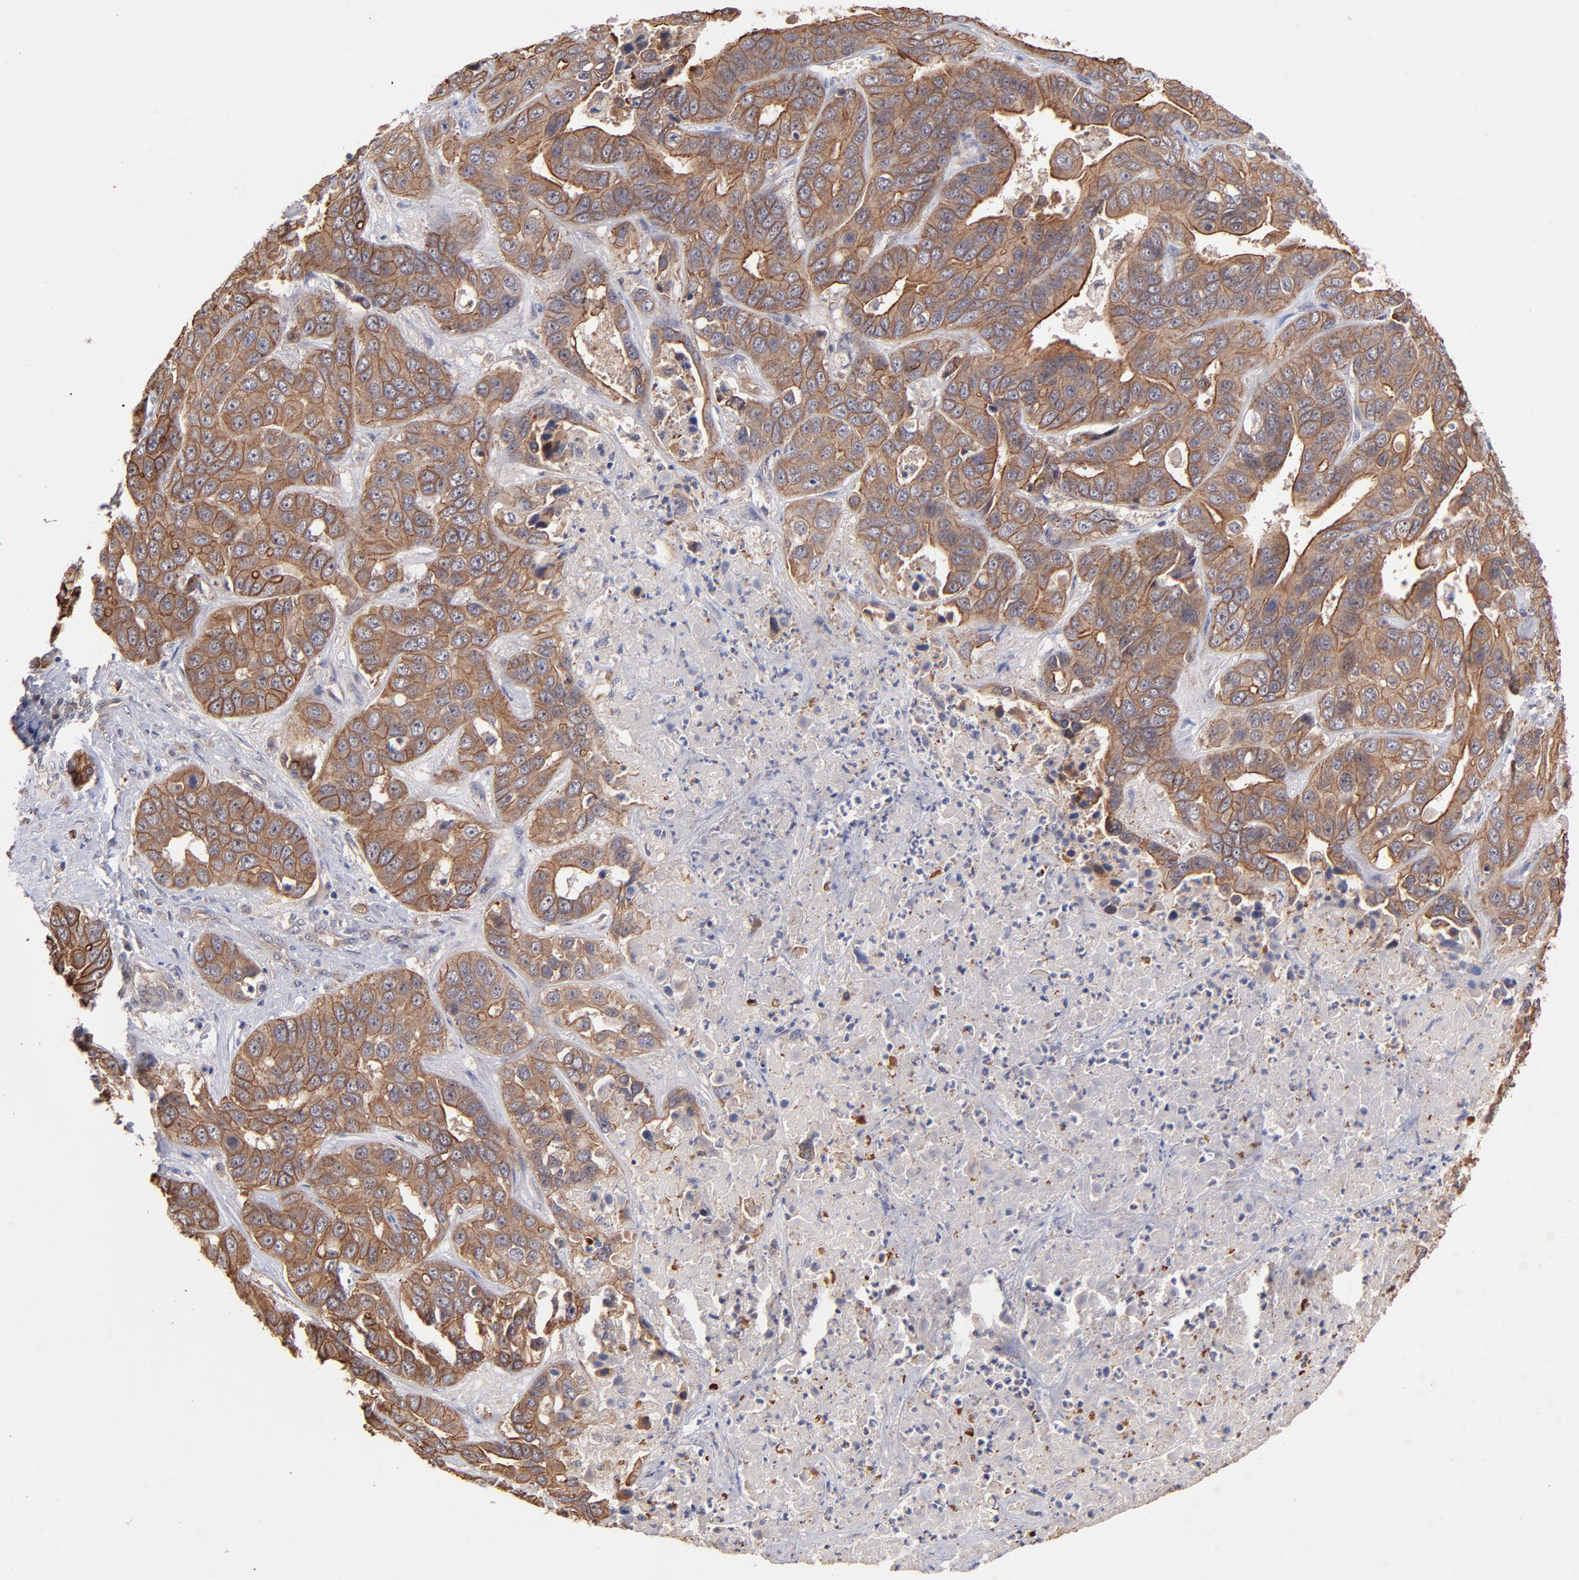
{"staining": {"intensity": "strong", "quantity": ">75%", "location": "cytoplasmic/membranous"}, "tissue": "liver cancer", "cell_type": "Tumor cells", "image_type": "cancer", "snomed": [{"axis": "morphology", "description": "Cholangiocarcinoma"}, {"axis": "topography", "description": "Liver"}], "caption": "A micrograph of liver cholangiocarcinoma stained for a protein displays strong cytoplasmic/membranous brown staining in tumor cells.", "gene": "STAP2", "patient": {"sex": "female", "age": 52}}